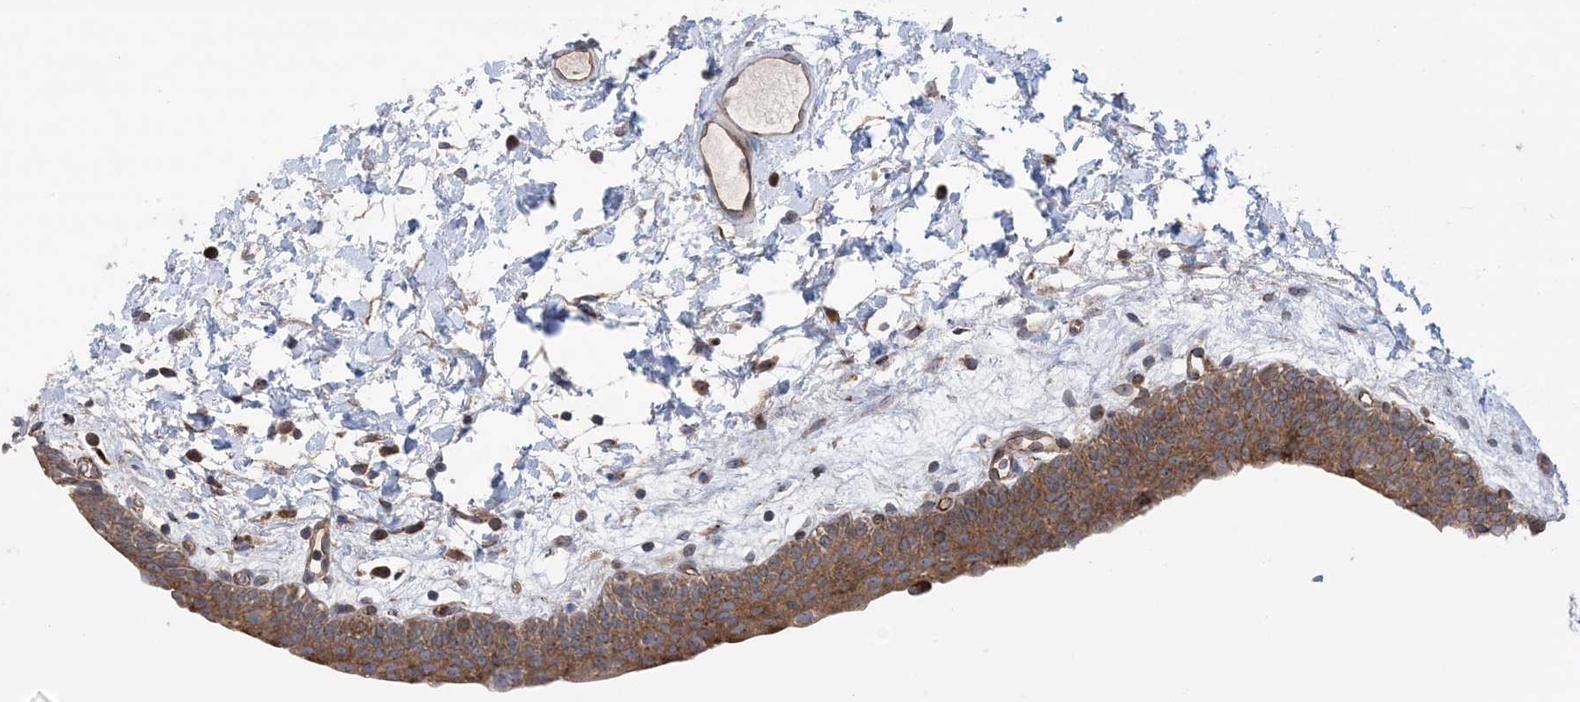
{"staining": {"intensity": "moderate", "quantity": ">75%", "location": "cytoplasmic/membranous"}, "tissue": "urinary bladder", "cell_type": "Urothelial cells", "image_type": "normal", "snomed": [{"axis": "morphology", "description": "Normal tissue, NOS"}, {"axis": "topography", "description": "Urinary bladder"}], "caption": "Immunohistochemical staining of benign human urinary bladder displays >75% levels of moderate cytoplasmic/membranous protein staining in approximately >75% of urothelial cells. Immunohistochemistry stains the protein in brown and the nuclei are stained blue.", "gene": "CLEC16A", "patient": {"sex": "male", "age": 83}}